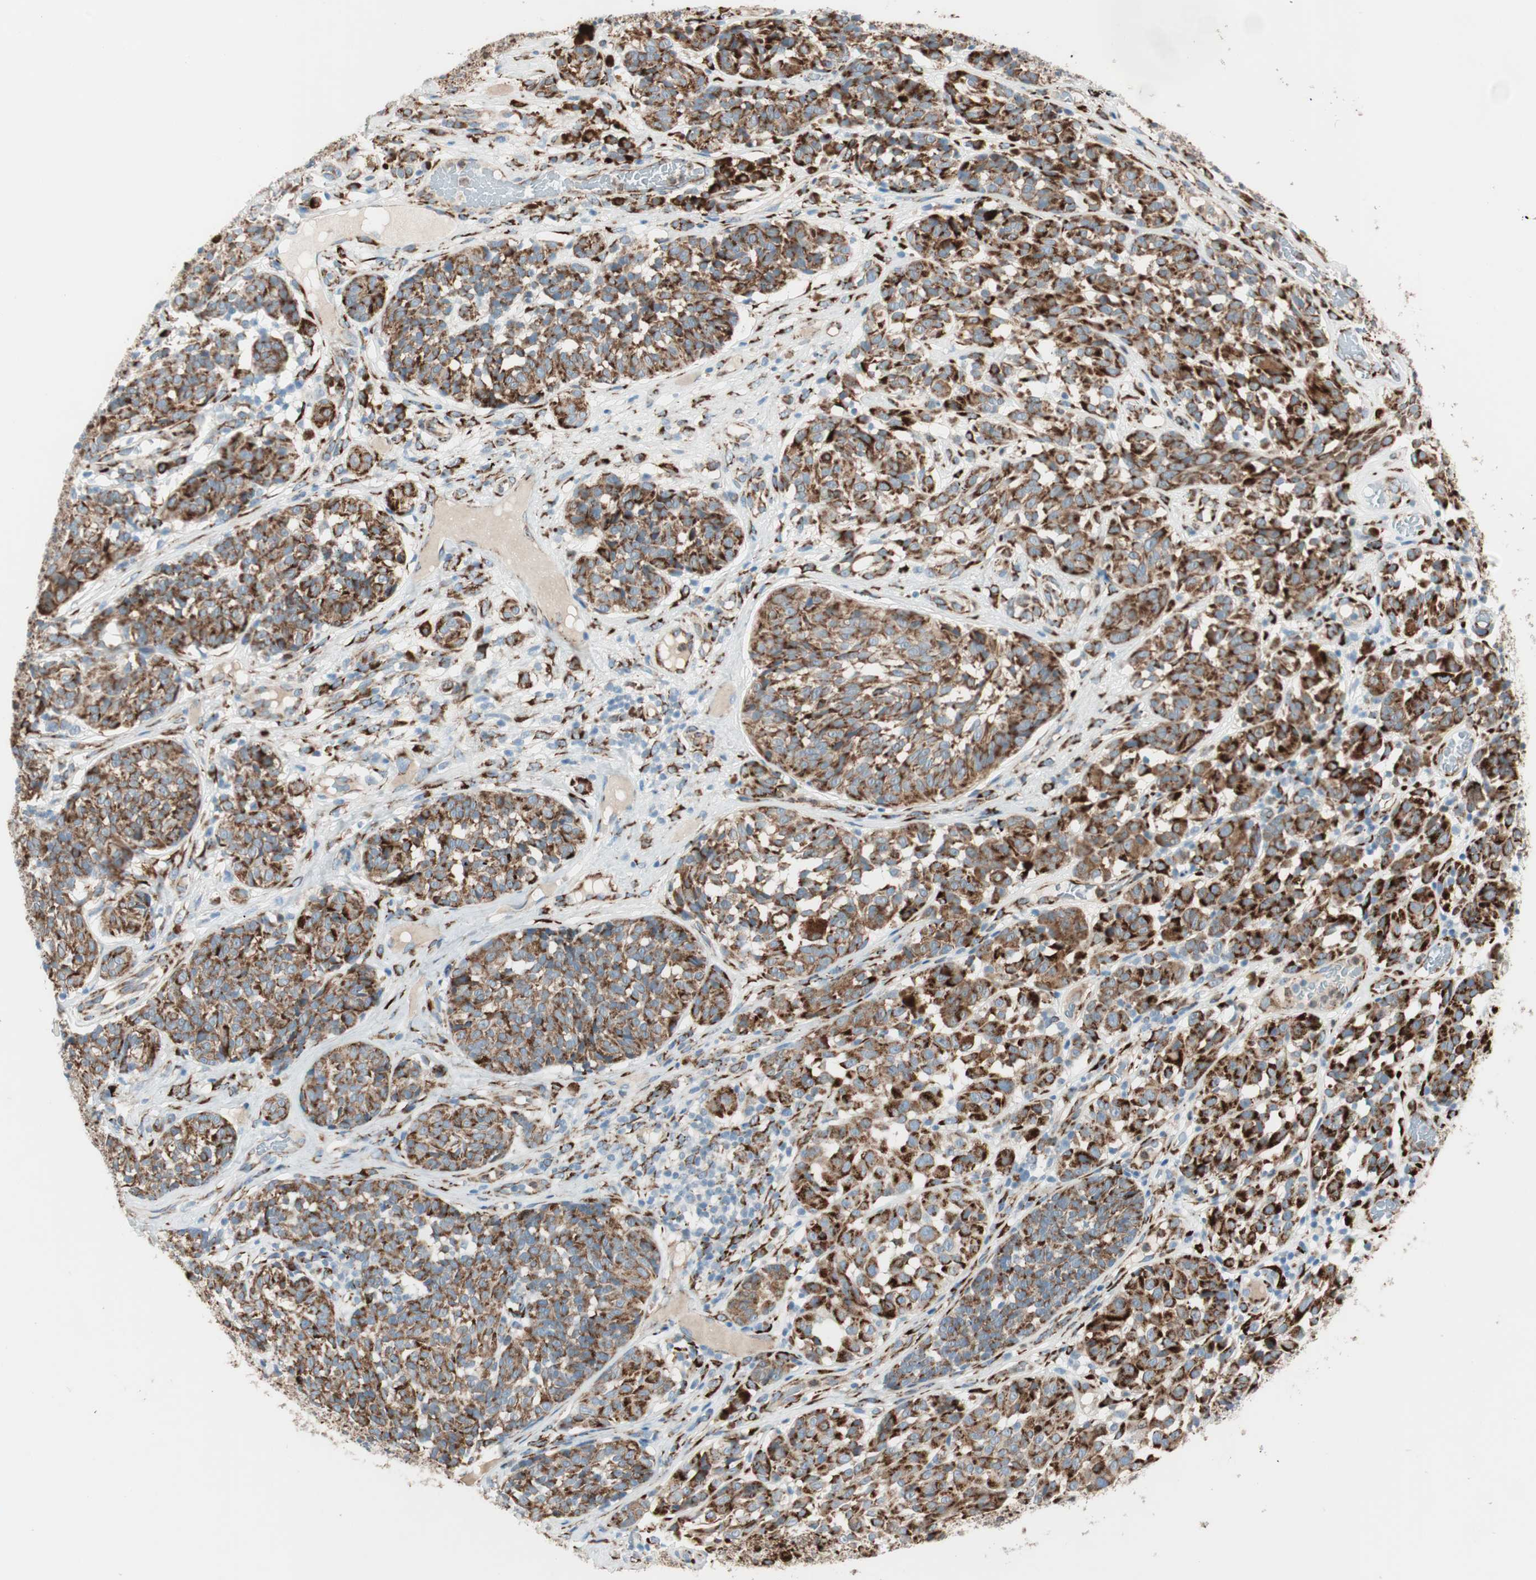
{"staining": {"intensity": "strong", "quantity": ">75%", "location": "cytoplasmic/membranous"}, "tissue": "melanoma", "cell_type": "Tumor cells", "image_type": "cancer", "snomed": [{"axis": "morphology", "description": "Malignant melanoma, NOS"}, {"axis": "topography", "description": "Skin"}], "caption": "A high amount of strong cytoplasmic/membranous positivity is present in about >75% of tumor cells in melanoma tissue. The staining was performed using DAB (3,3'-diaminobenzidine), with brown indicating positive protein expression. Nuclei are stained blue with hematoxylin.", "gene": "P4HTM", "patient": {"sex": "female", "age": 46}}